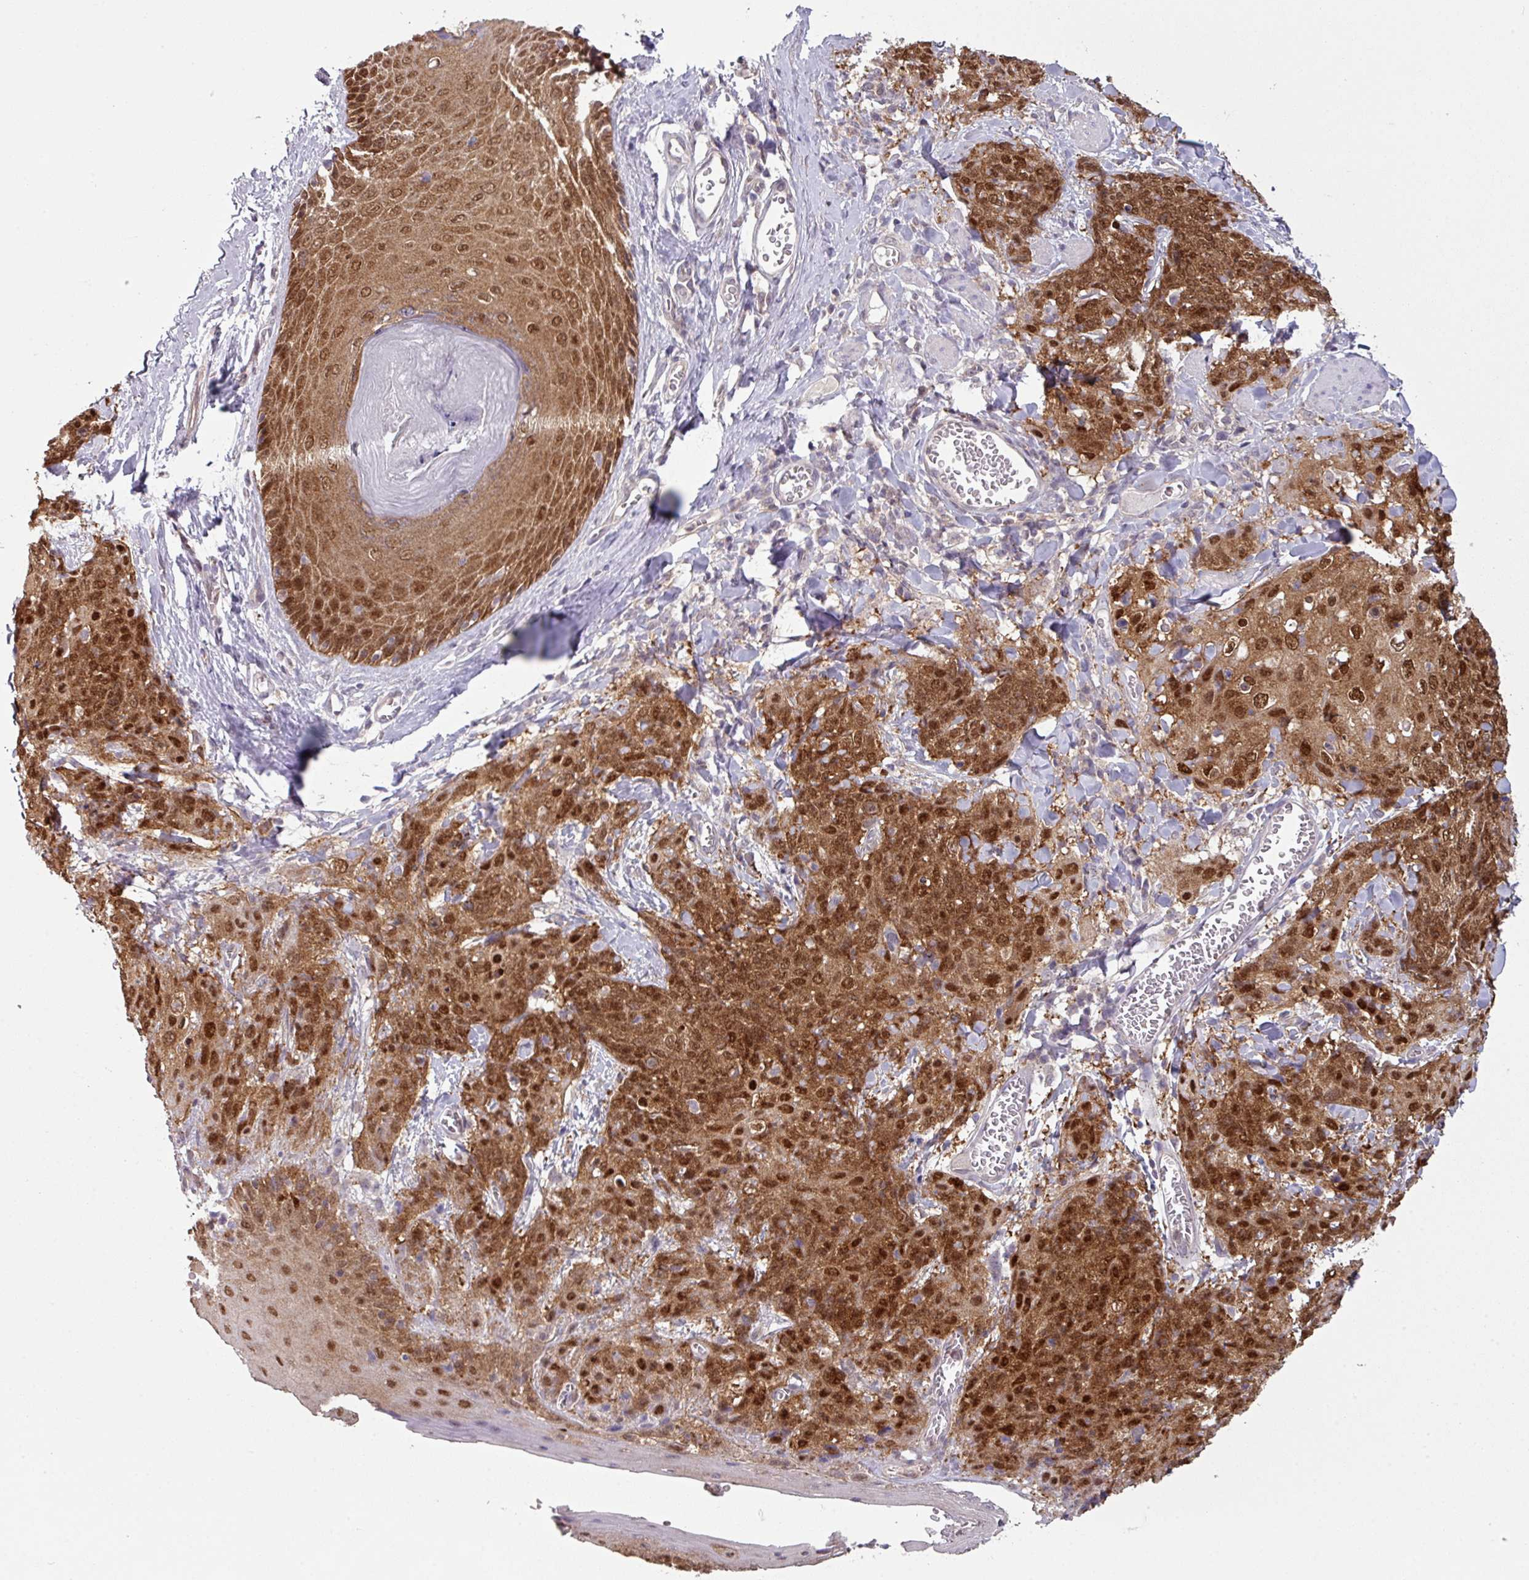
{"staining": {"intensity": "strong", "quantity": ">75%", "location": "cytoplasmic/membranous,nuclear"}, "tissue": "skin cancer", "cell_type": "Tumor cells", "image_type": "cancer", "snomed": [{"axis": "morphology", "description": "Squamous cell carcinoma, NOS"}, {"axis": "topography", "description": "Skin"}, {"axis": "topography", "description": "Vulva"}], "caption": "Skin cancer stained with DAB (3,3'-diaminobenzidine) immunohistochemistry demonstrates high levels of strong cytoplasmic/membranous and nuclear positivity in about >75% of tumor cells.", "gene": "TTLL12", "patient": {"sex": "female", "age": 85}}